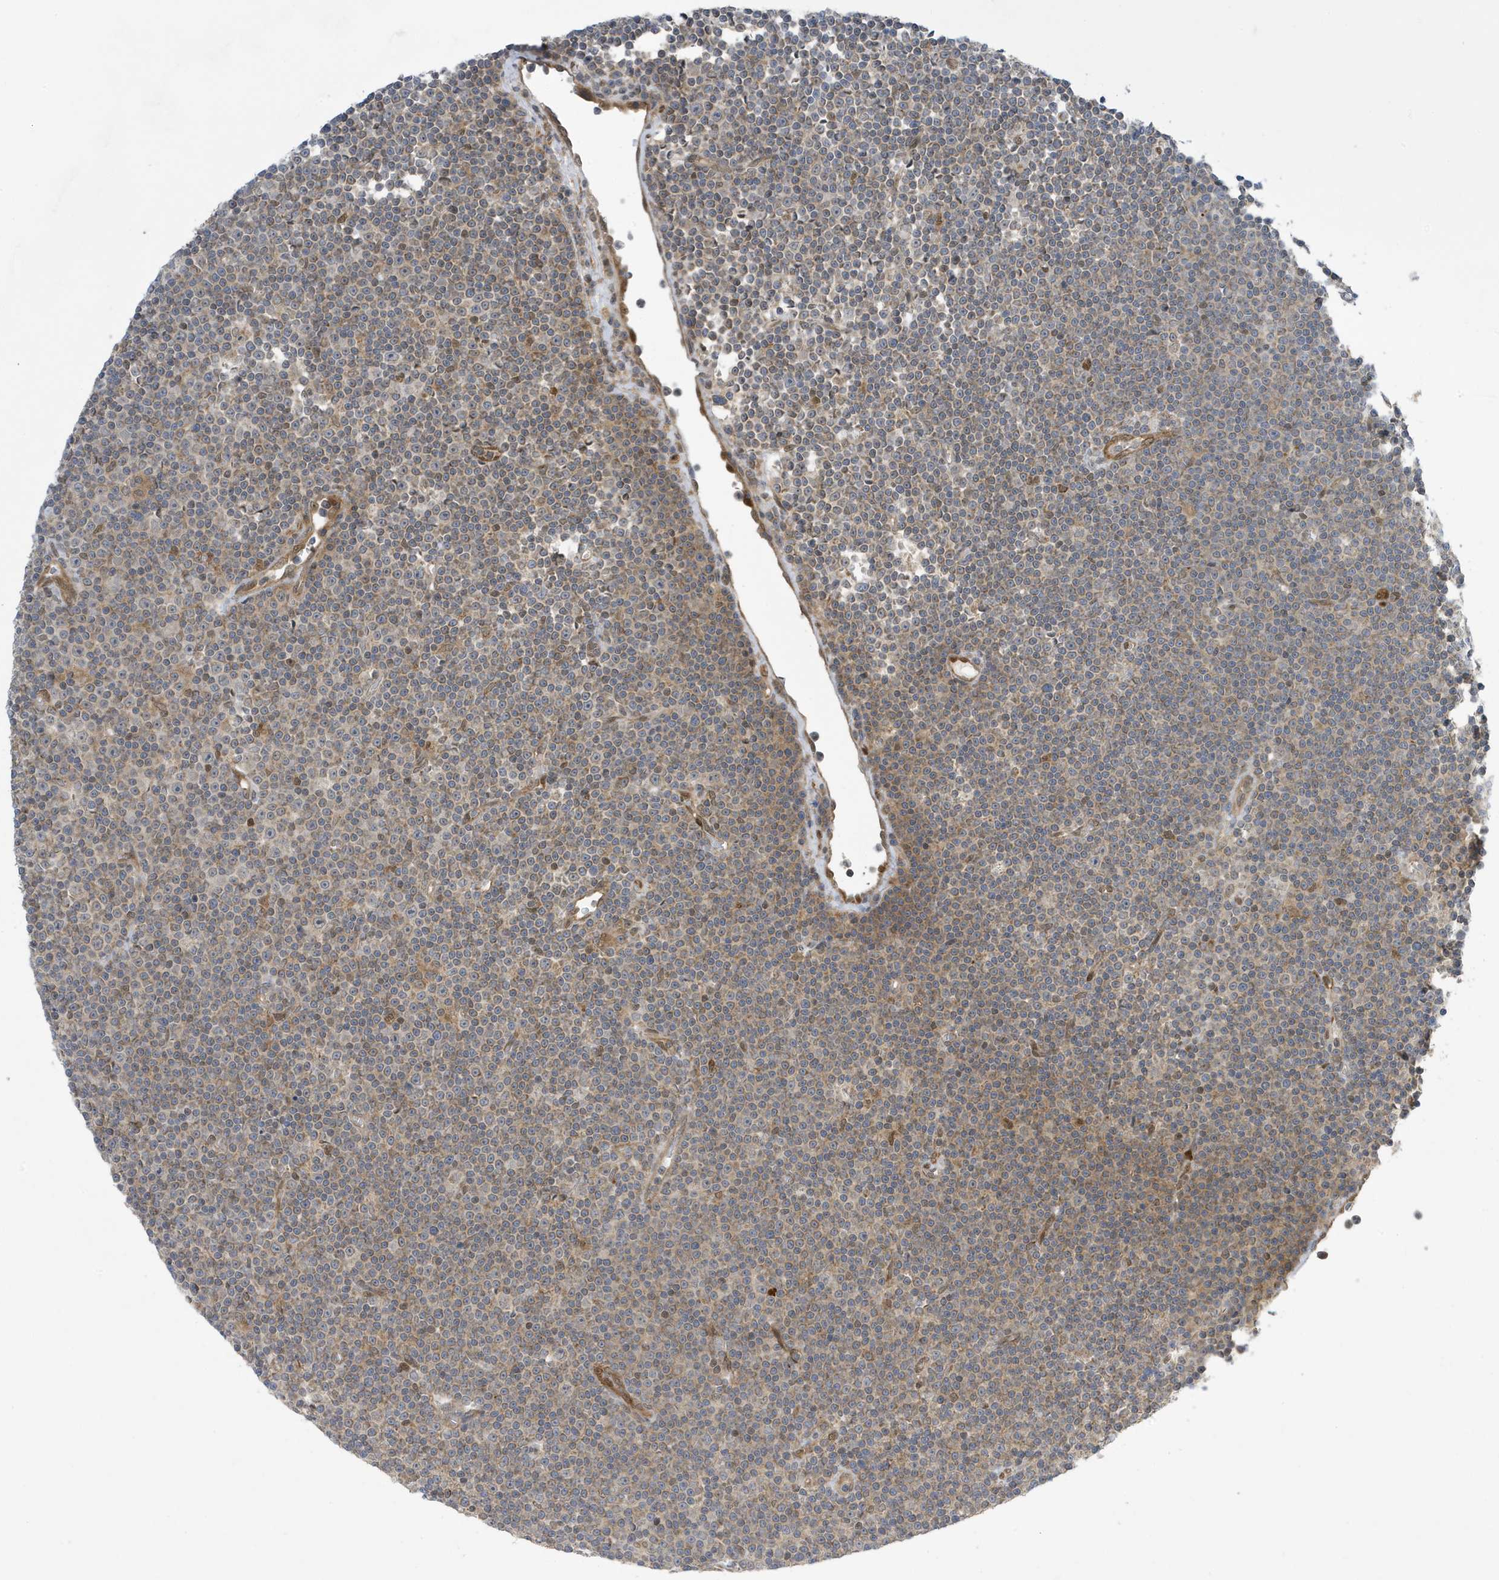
{"staining": {"intensity": "weak", "quantity": "25%-75%", "location": "cytoplasmic/membranous"}, "tissue": "lymphoma", "cell_type": "Tumor cells", "image_type": "cancer", "snomed": [{"axis": "morphology", "description": "Malignant lymphoma, non-Hodgkin's type, Low grade"}, {"axis": "topography", "description": "Lymph node"}], "caption": "Lymphoma tissue exhibits weak cytoplasmic/membranous positivity in about 25%-75% of tumor cells", "gene": "NCOA7", "patient": {"sex": "female", "age": 67}}